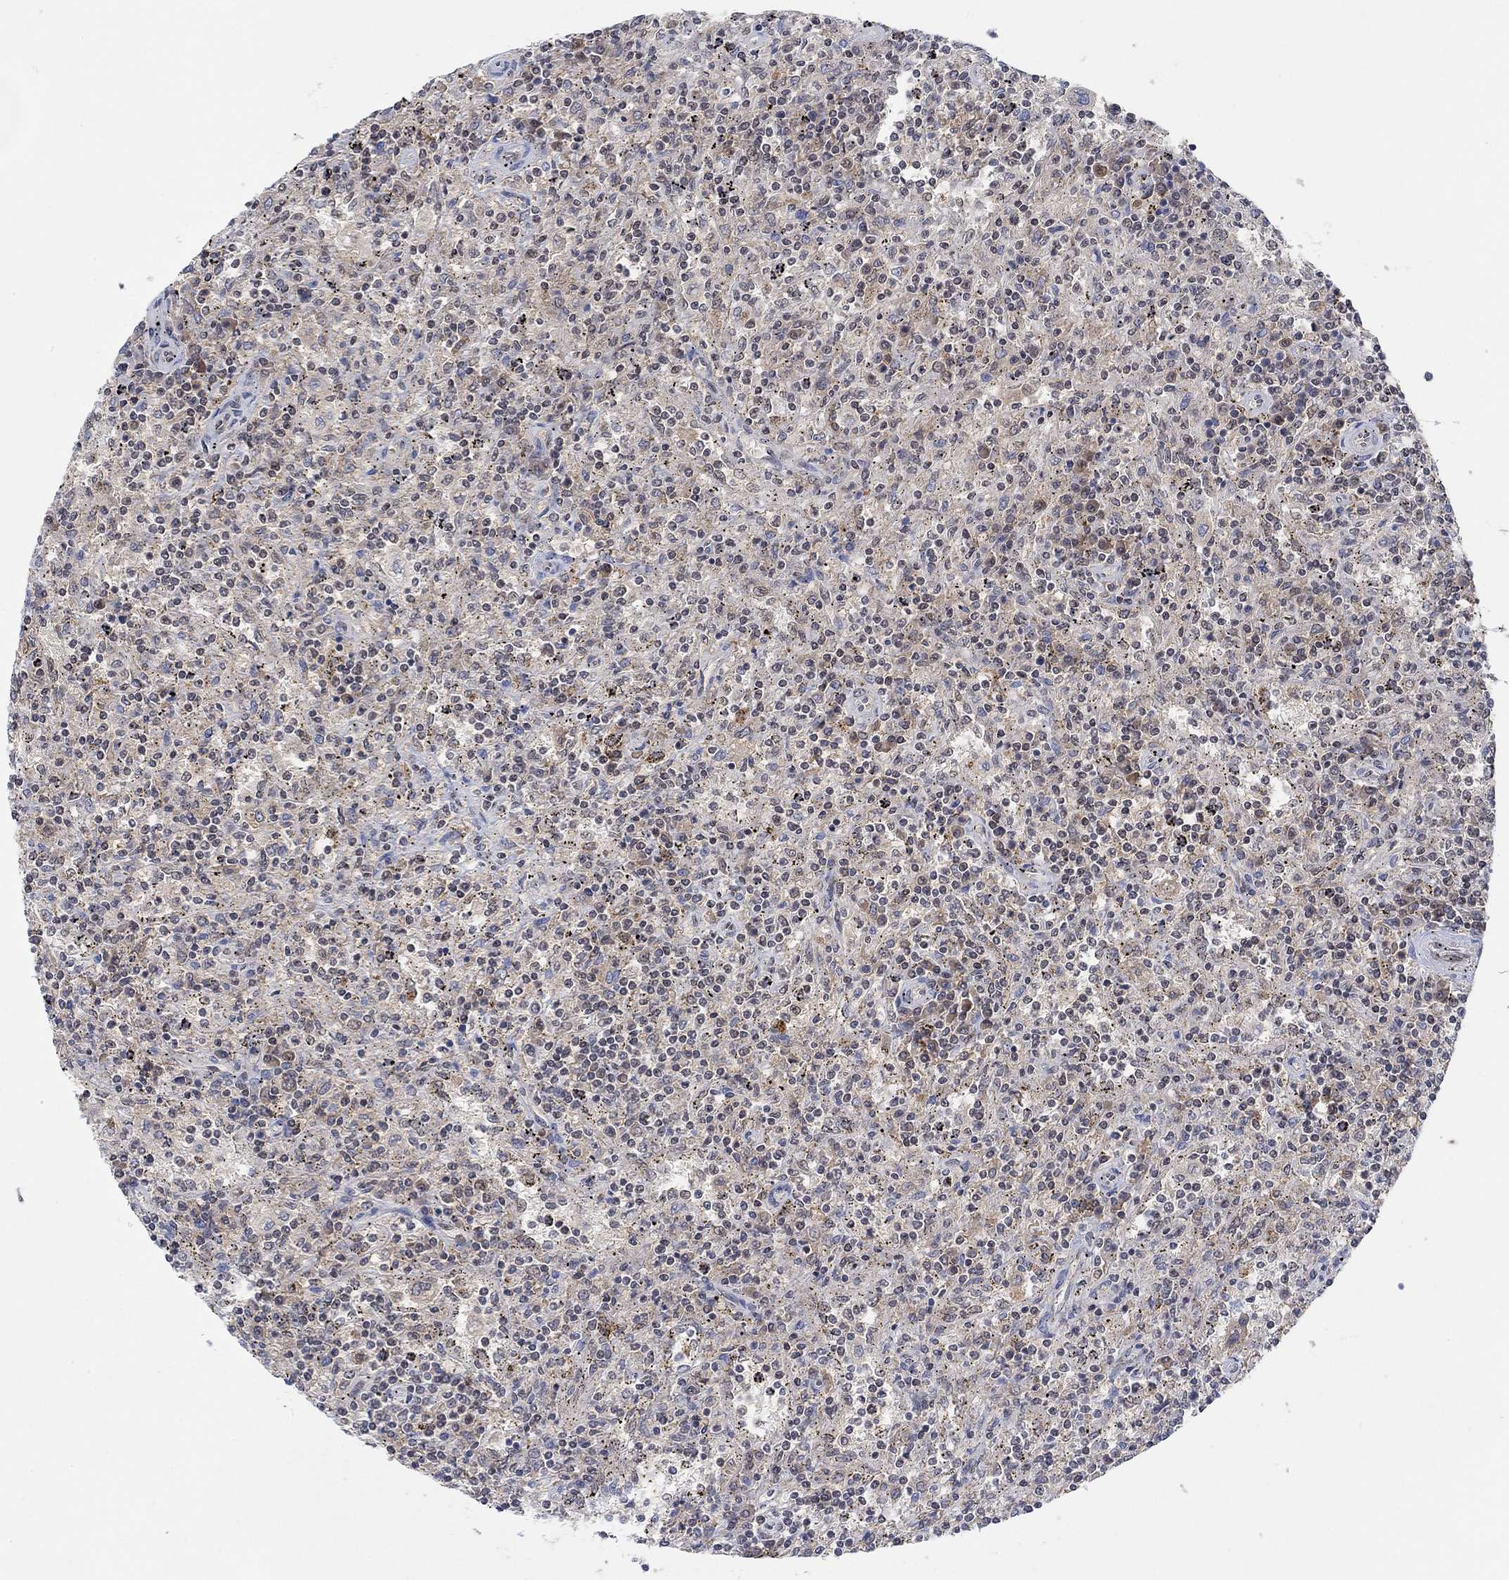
{"staining": {"intensity": "negative", "quantity": "none", "location": "none"}, "tissue": "lymphoma", "cell_type": "Tumor cells", "image_type": "cancer", "snomed": [{"axis": "morphology", "description": "Malignant lymphoma, non-Hodgkin's type, Low grade"}, {"axis": "topography", "description": "Spleen"}], "caption": "The micrograph reveals no significant staining in tumor cells of lymphoma.", "gene": "THAP8", "patient": {"sex": "male", "age": 62}}